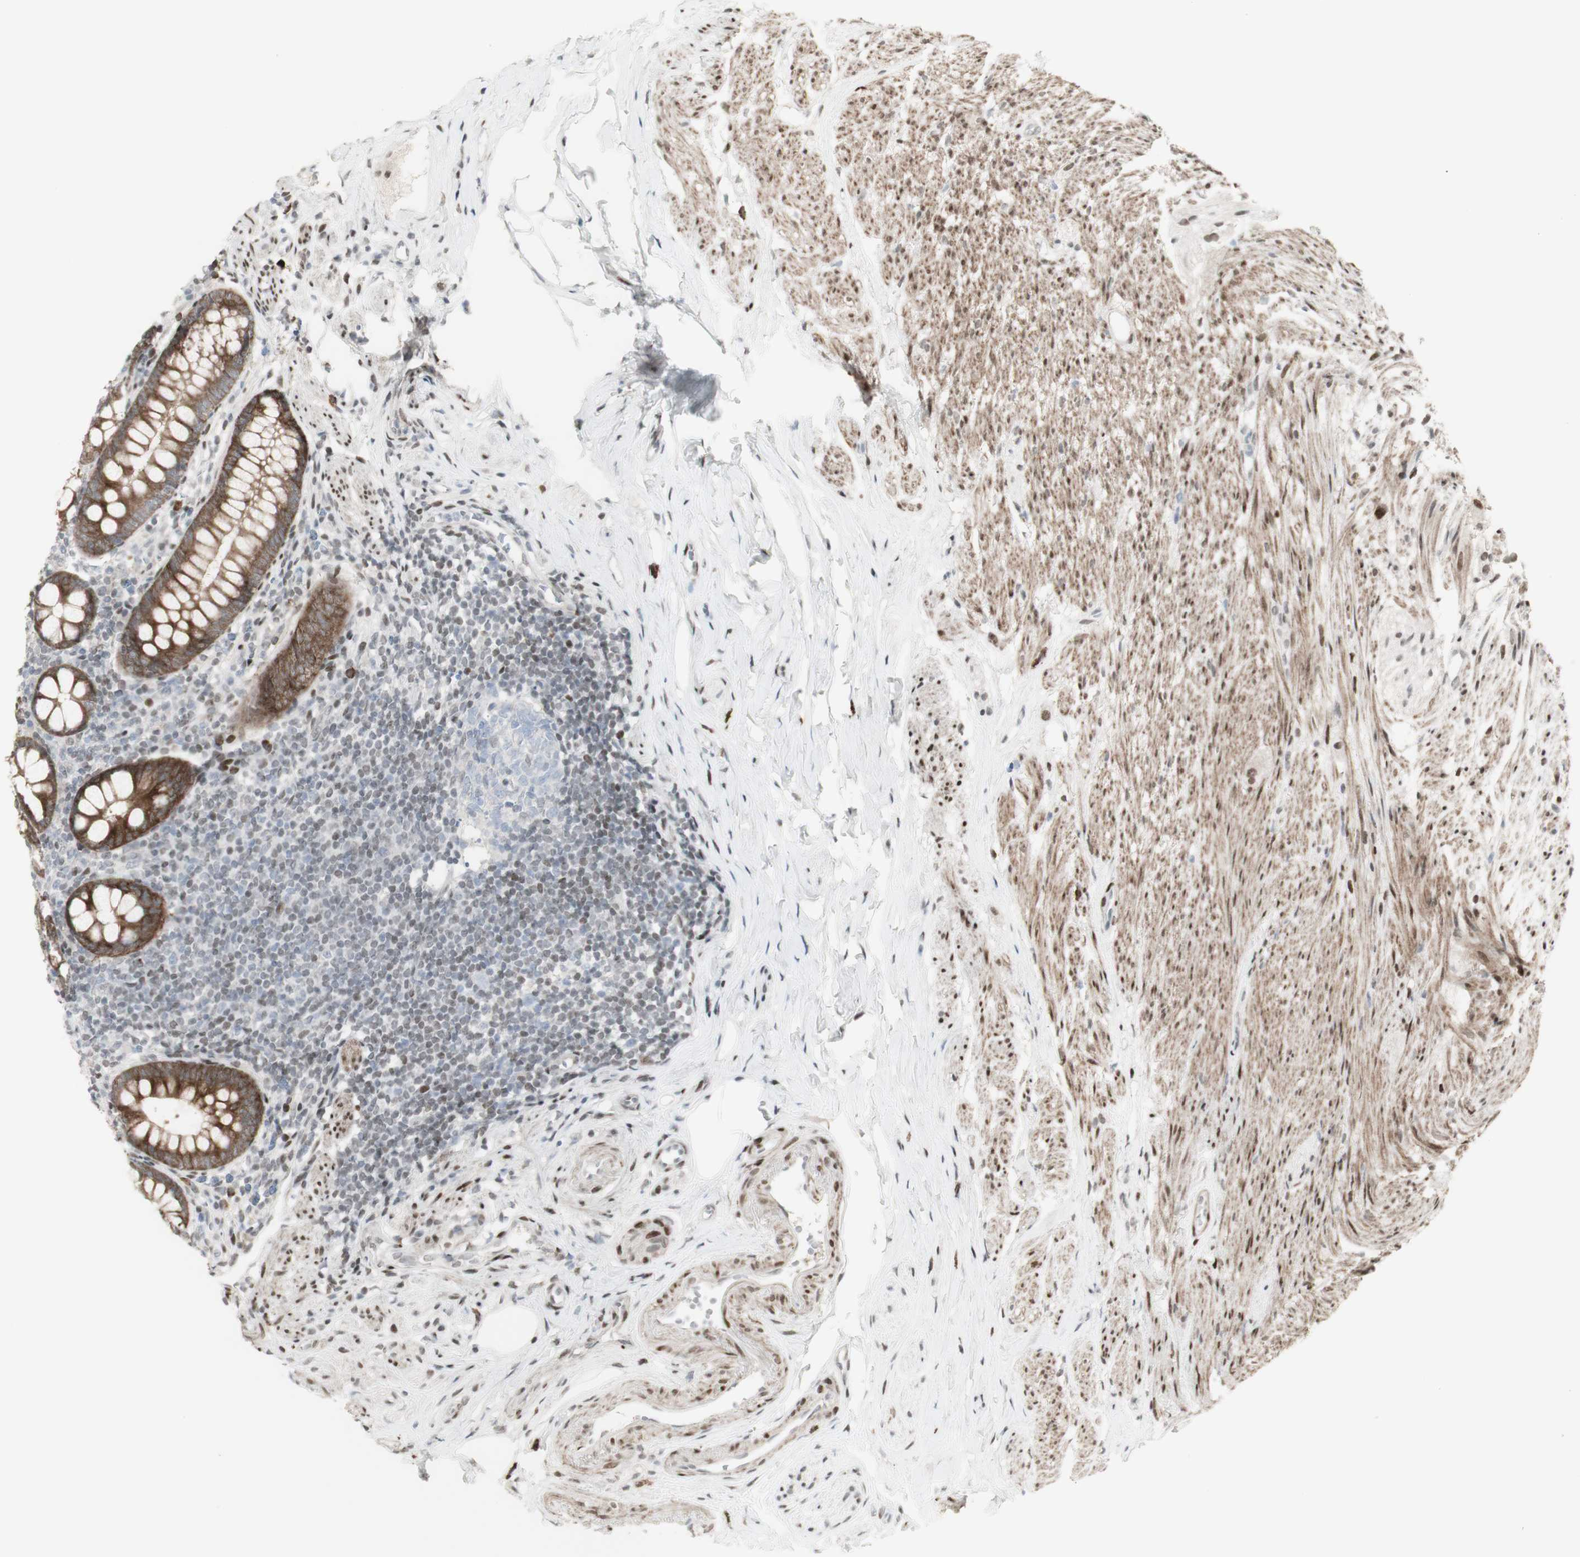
{"staining": {"intensity": "strong", "quantity": ">75%", "location": "cytoplasmic/membranous"}, "tissue": "appendix", "cell_type": "Glandular cells", "image_type": "normal", "snomed": [{"axis": "morphology", "description": "Normal tissue, NOS"}, {"axis": "topography", "description": "Appendix"}], "caption": "Strong cytoplasmic/membranous expression is seen in approximately >75% of glandular cells in unremarkable appendix.", "gene": "C1orf116", "patient": {"sex": "female", "age": 77}}